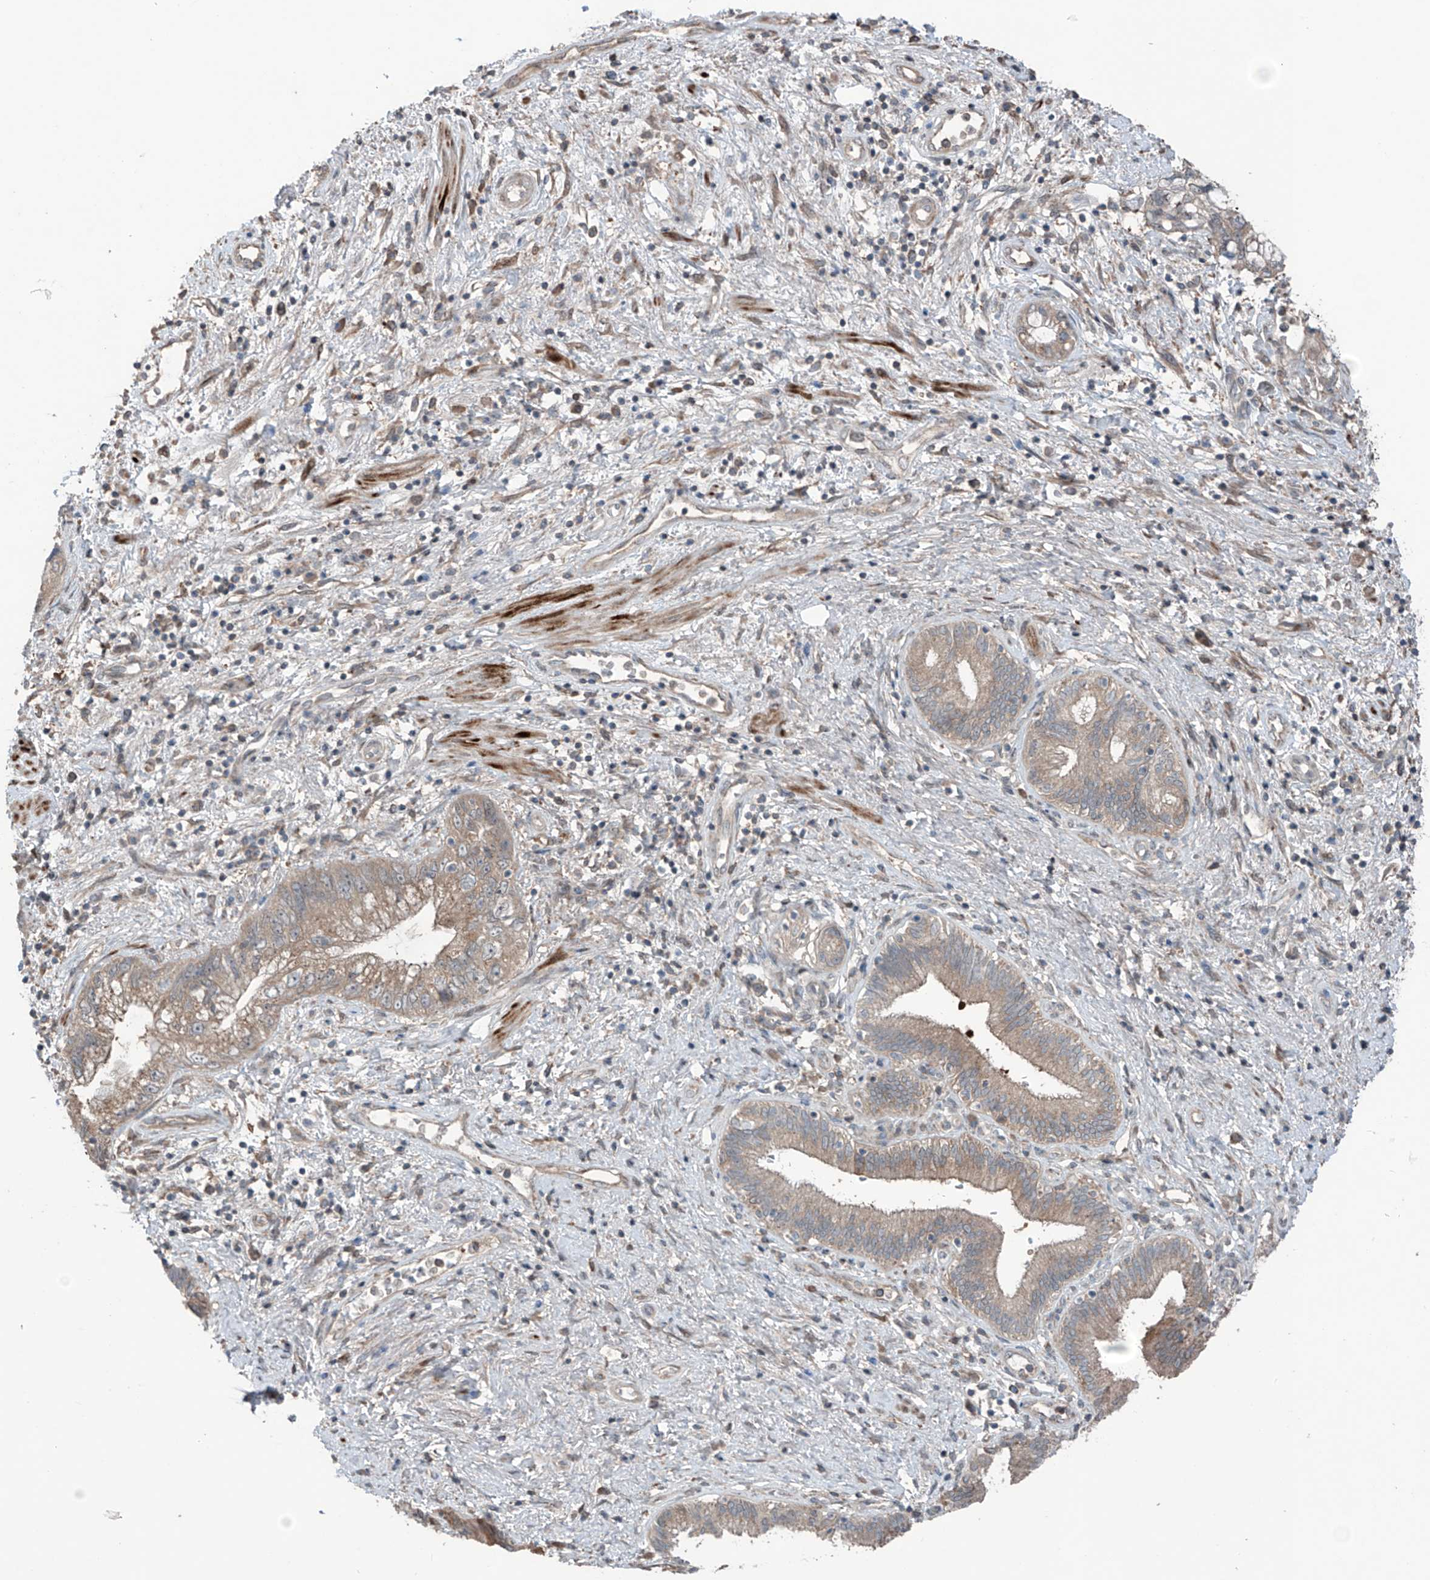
{"staining": {"intensity": "weak", "quantity": "25%-75%", "location": "cytoplasmic/membranous"}, "tissue": "pancreatic cancer", "cell_type": "Tumor cells", "image_type": "cancer", "snomed": [{"axis": "morphology", "description": "Adenocarcinoma, NOS"}, {"axis": "topography", "description": "Pancreas"}], "caption": "IHC of adenocarcinoma (pancreatic) displays low levels of weak cytoplasmic/membranous expression in about 25%-75% of tumor cells.", "gene": "SAMD3", "patient": {"sex": "female", "age": 73}}